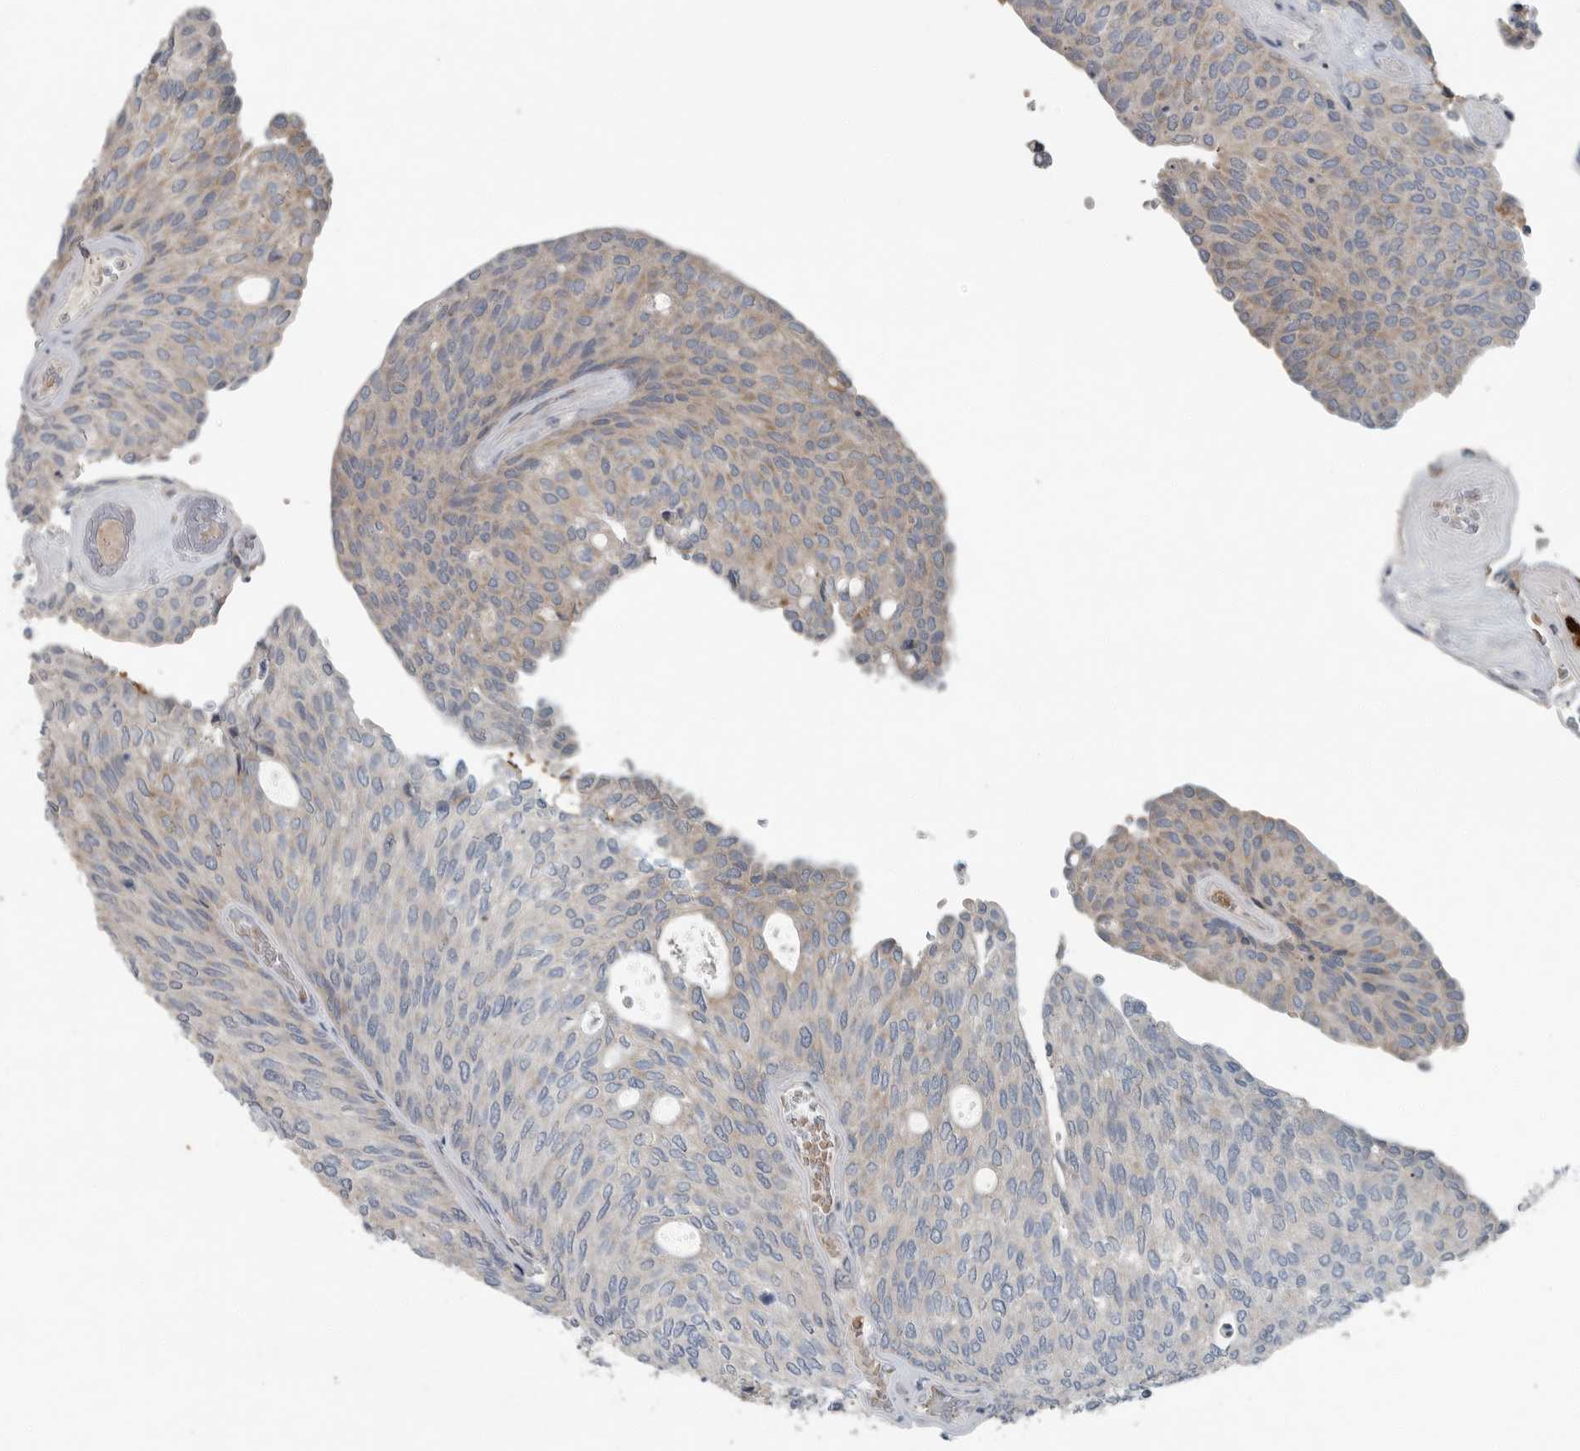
{"staining": {"intensity": "moderate", "quantity": "<25%", "location": "cytoplasmic/membranous"}, "tissue": "urothelial cancer", "cell_type": "Tumor cells", "image_type": "cancer", "snomed": [{"axis": "morphology", "description": "Urothelial carcinoma, Low grade"}, {"axis": "topography", "description": "Urinary bladder"}], "caption": "An image showing moderate cytoplasmic/membranous positivity in approximately <25% of tumor cells in low-grade urothelial carcinoma, as visualized by brown immunohistochemical staining.", "gene": "MPP3", "patient": {"sex": "female", "age": 79}}